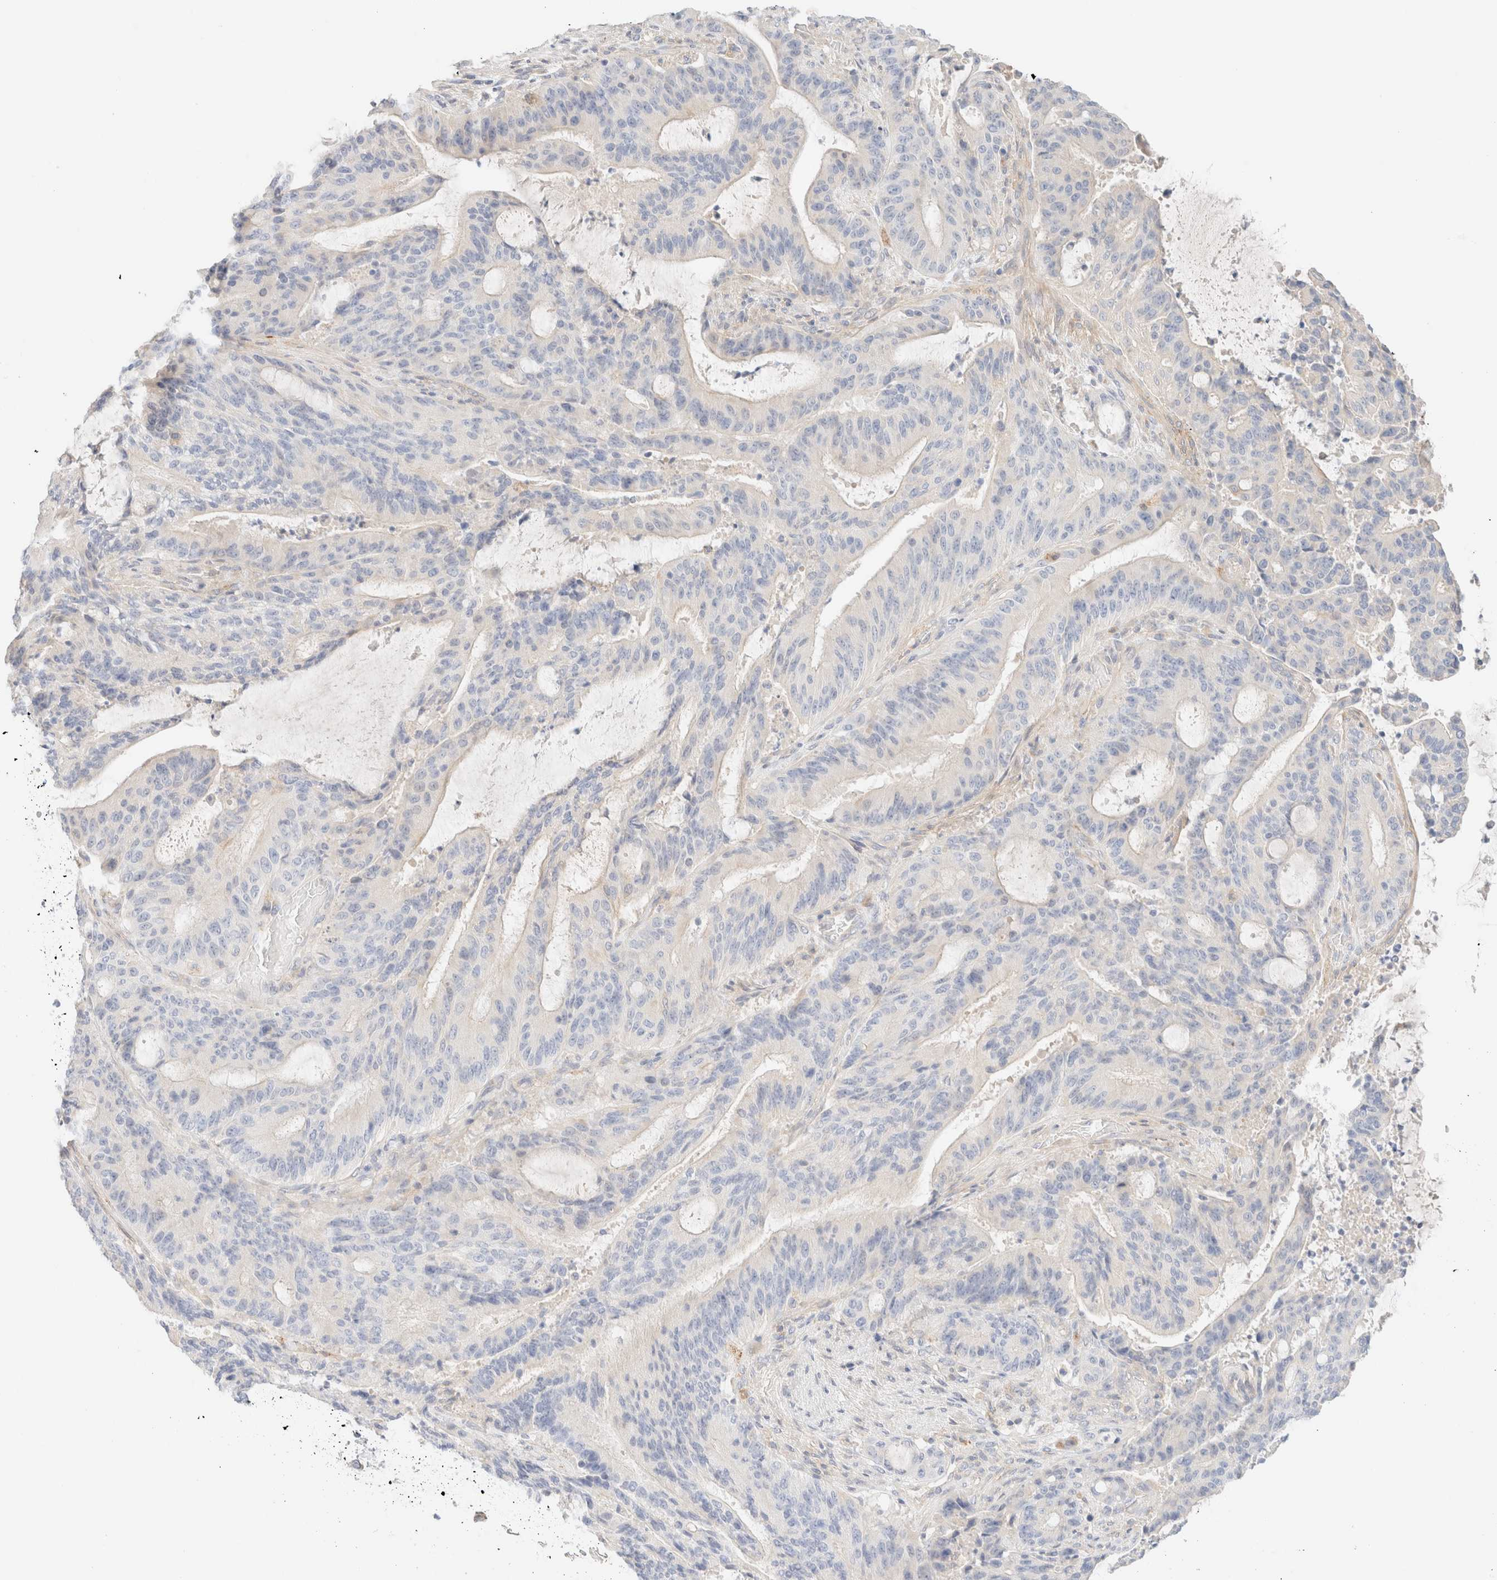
{"staining": {"intensity": "negative", "quantity": "none", "location": "none"}, "tissue": "liver cancer", "cell_type": "Tumor cells", "image_type": "cancer", "snomed": [{"axis": "morphology", "description": "Normal tissue, NOS"}, {"axis": "morphology", "description": "Cholangiocarcinoma"}, {"axis": "topography", "description": "Liver"}, {"axis": "topography", "description": "Peripheral nerve tissue"}], "caption": "High power microscopy micrograph of an IHC micrograph of liver cancer, revealing no significant positivity in tumor cells.", "gene": "SARM1", "patient": {"sex": "female", "age": 73}}